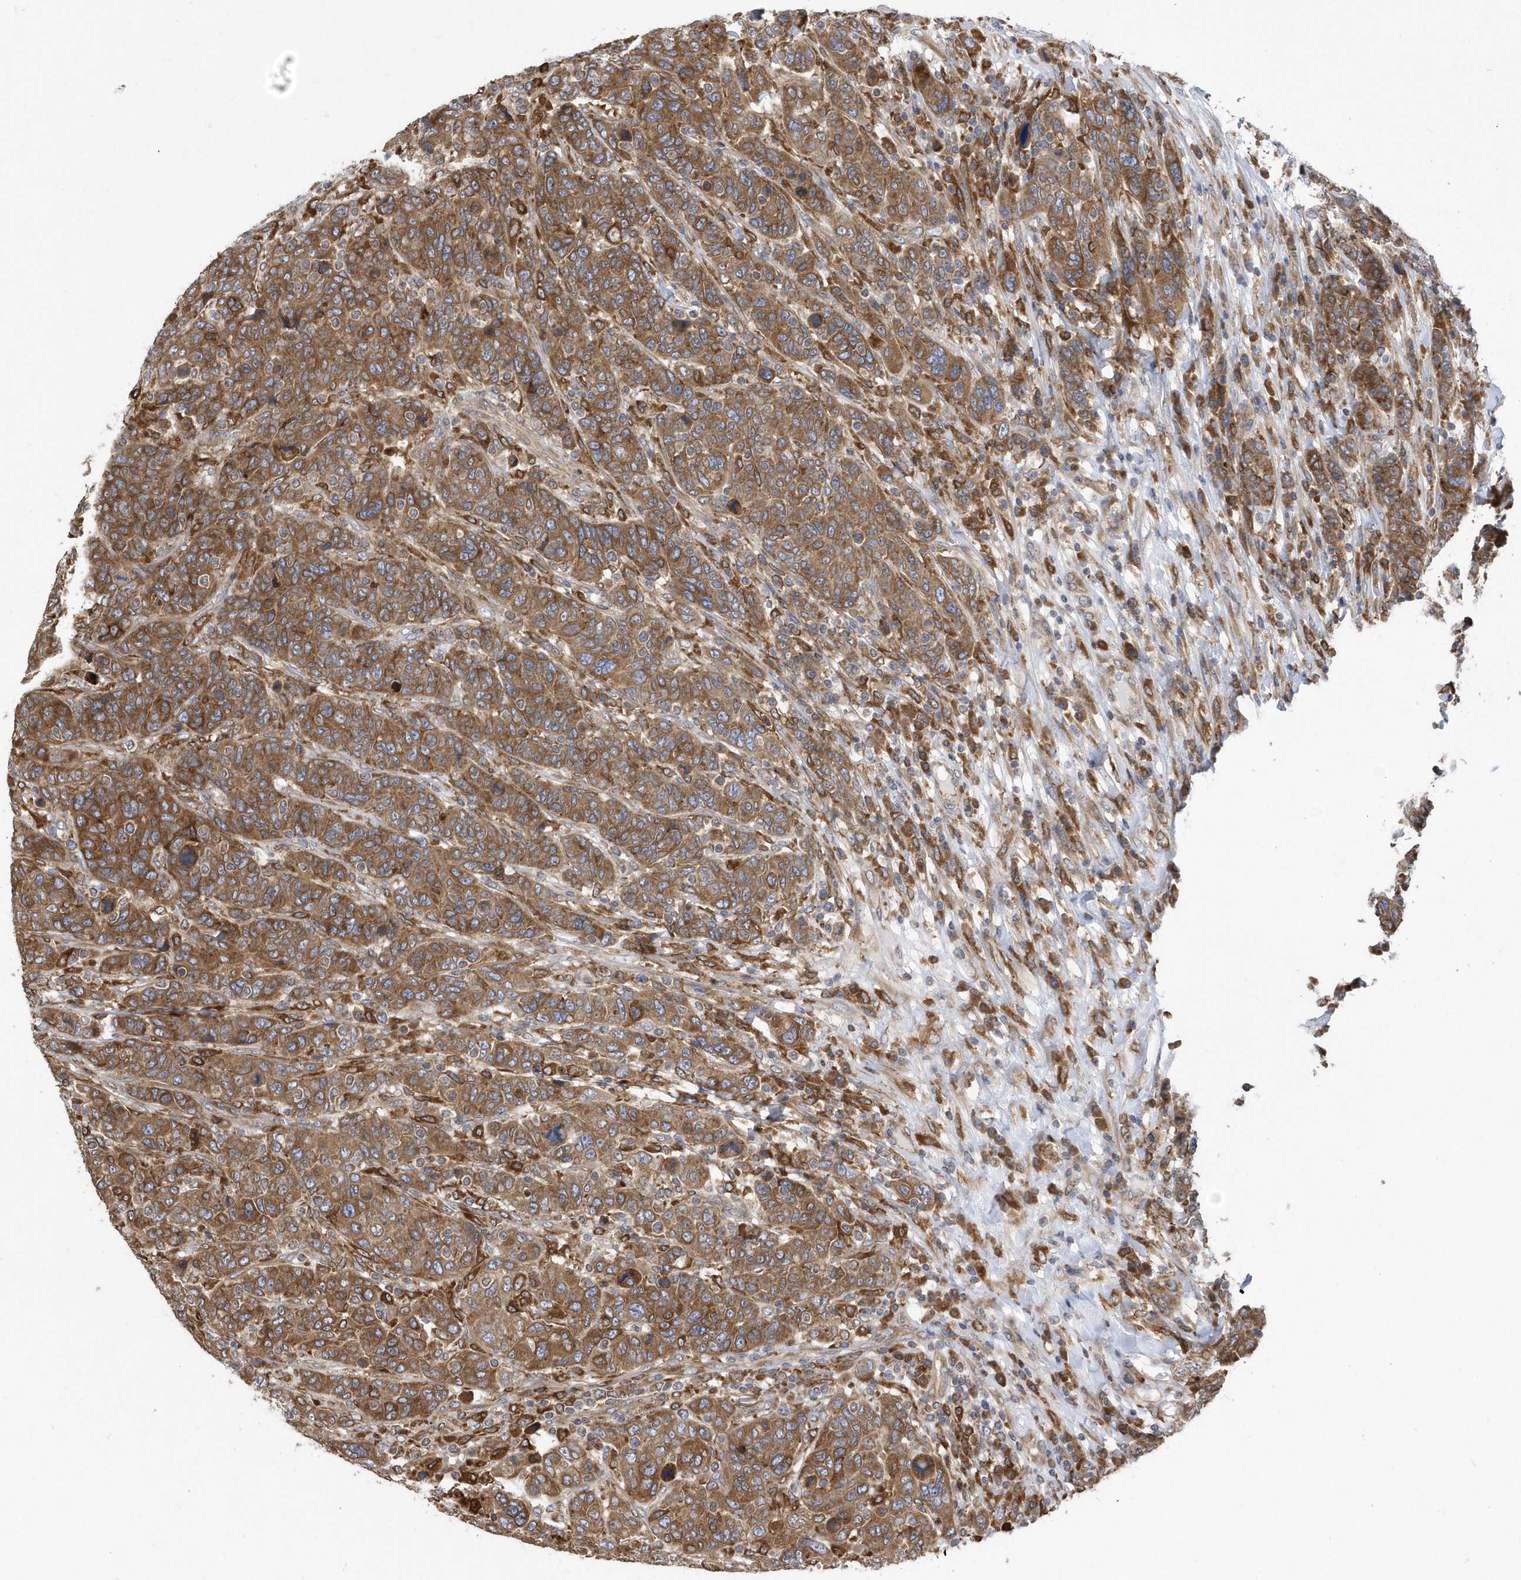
{"staining": {"intensity": "moderate", "quantity": ">75%", "location": "cytoplasmic/membranous"}, "tissue": "breast cancer", "cell_type": "Tumor cells", "image_type": "cancer", "snomed": [{"axis": "morphology", "description": "Duct carcinoma"}, {"axis": "topography", "description": "Breast"}], "caption": "There is medium levels of moderate cytoplasmic/membranous staining in tumor cells of intraductal carcinoma (breast), as demonstrated by immunohistochemical staining (brown color).", "gene": "VAMP7", "patient": {"sex": "female", "age": 37}}